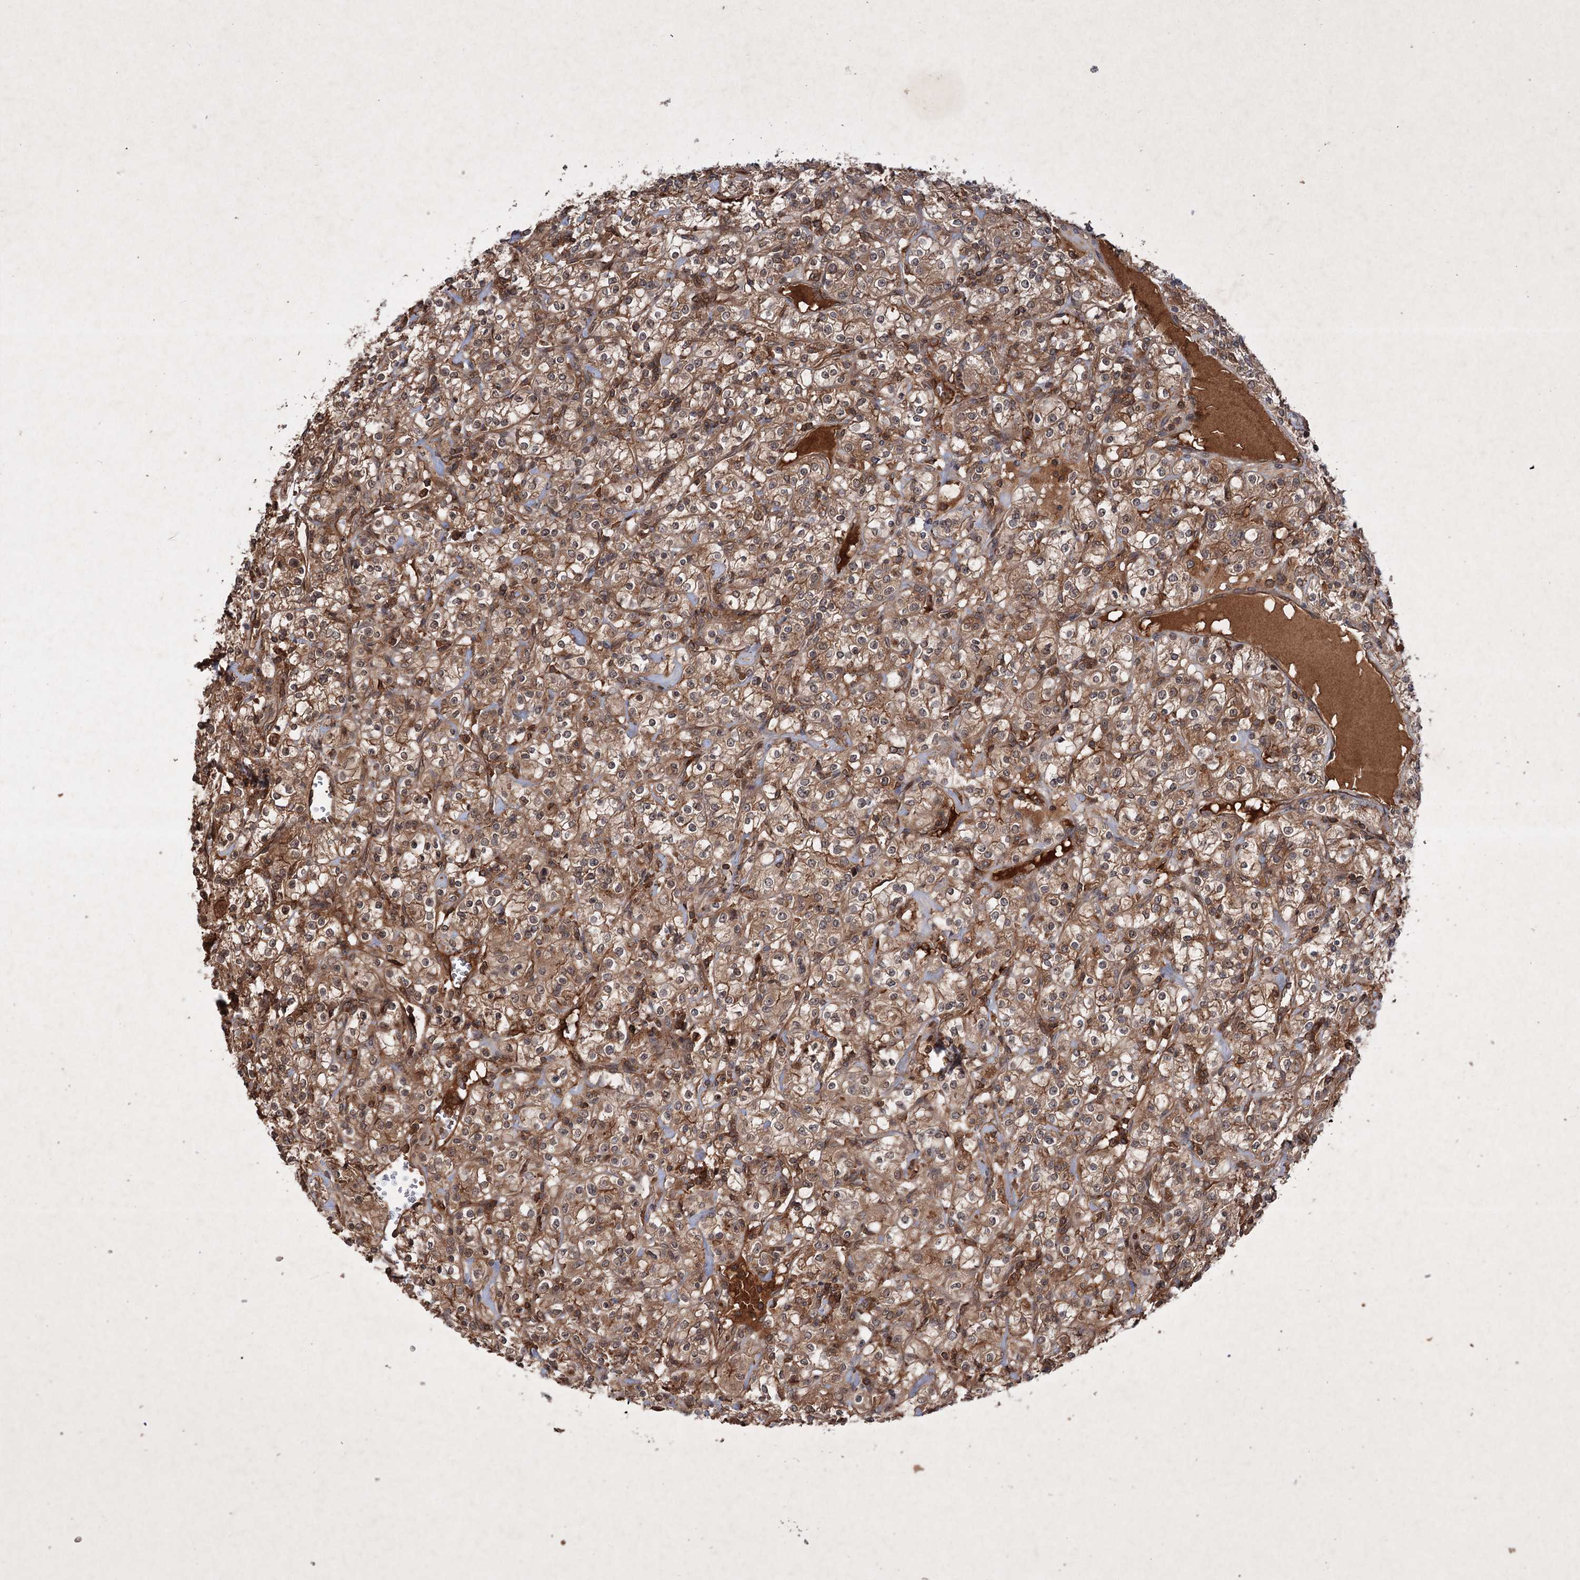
{"staining": {"intensity": "moderate", "quantity": ">75%", "location": "cytoplasmic/membranous,nuclear"}, "tissue": "renal cancer", "cell_type": "Tumor cells", "image_type": "cancer", "snomed": [{"axis": "morphology", "description": "Adenocarcinoma, NOS"}, {"axis": "topography", "description": "Kidney"}], "caption": "Immunohistochemical staining of adenocarcinoma (renal) demonstrates medium levels of moderate cytoplasmic/membranous and nuclear staining in about >75% of tumor cells. (IHC, brightfield microscopy, high magnification).", "gene": "ADK", "patient": {"sex": "male", "age": 77}}